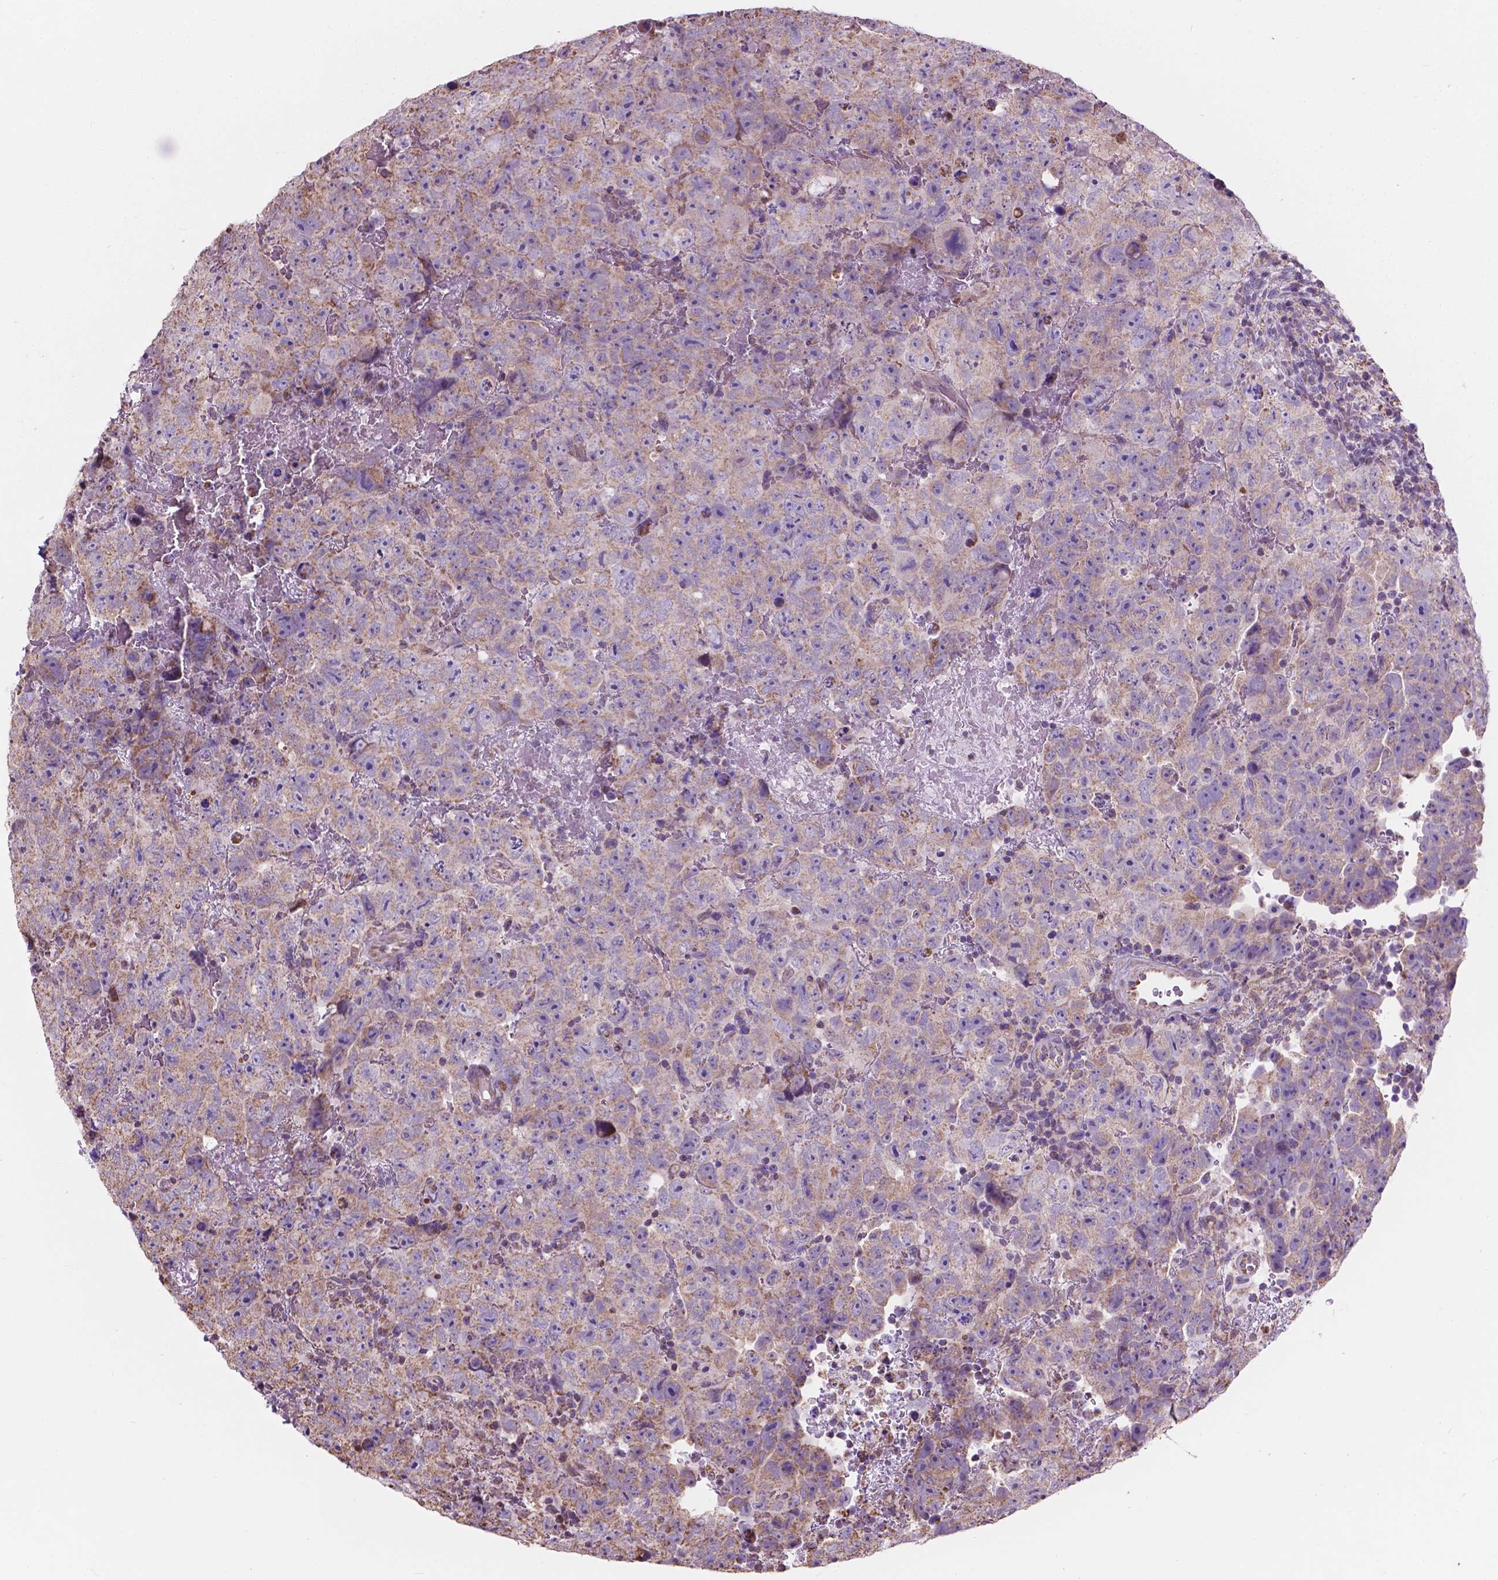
{"staining": {"intensity": "weak", "quantity": "25%-75%", "location": "cytoplasmic/membranous"}, "tissue": "testis cancer", "cell_type": "Tumor cells", "image_type": "cancer", "snomed": [{"axis": "morphology", "description": "Carcinoma, Embryonal, NOS"}, {"axis": "topography", "description": "Testis"}], "caption": "Immunohistochemistry (IHC) image of embryonal carcinoma (testis) stained for a protein (brown), which demonstrates low levels of weak cytoplasmic/membranous expression in about 25%-75% of tumor cells.", "gene": "SCOC", "patient": {"sex": "male", "age": 24}}